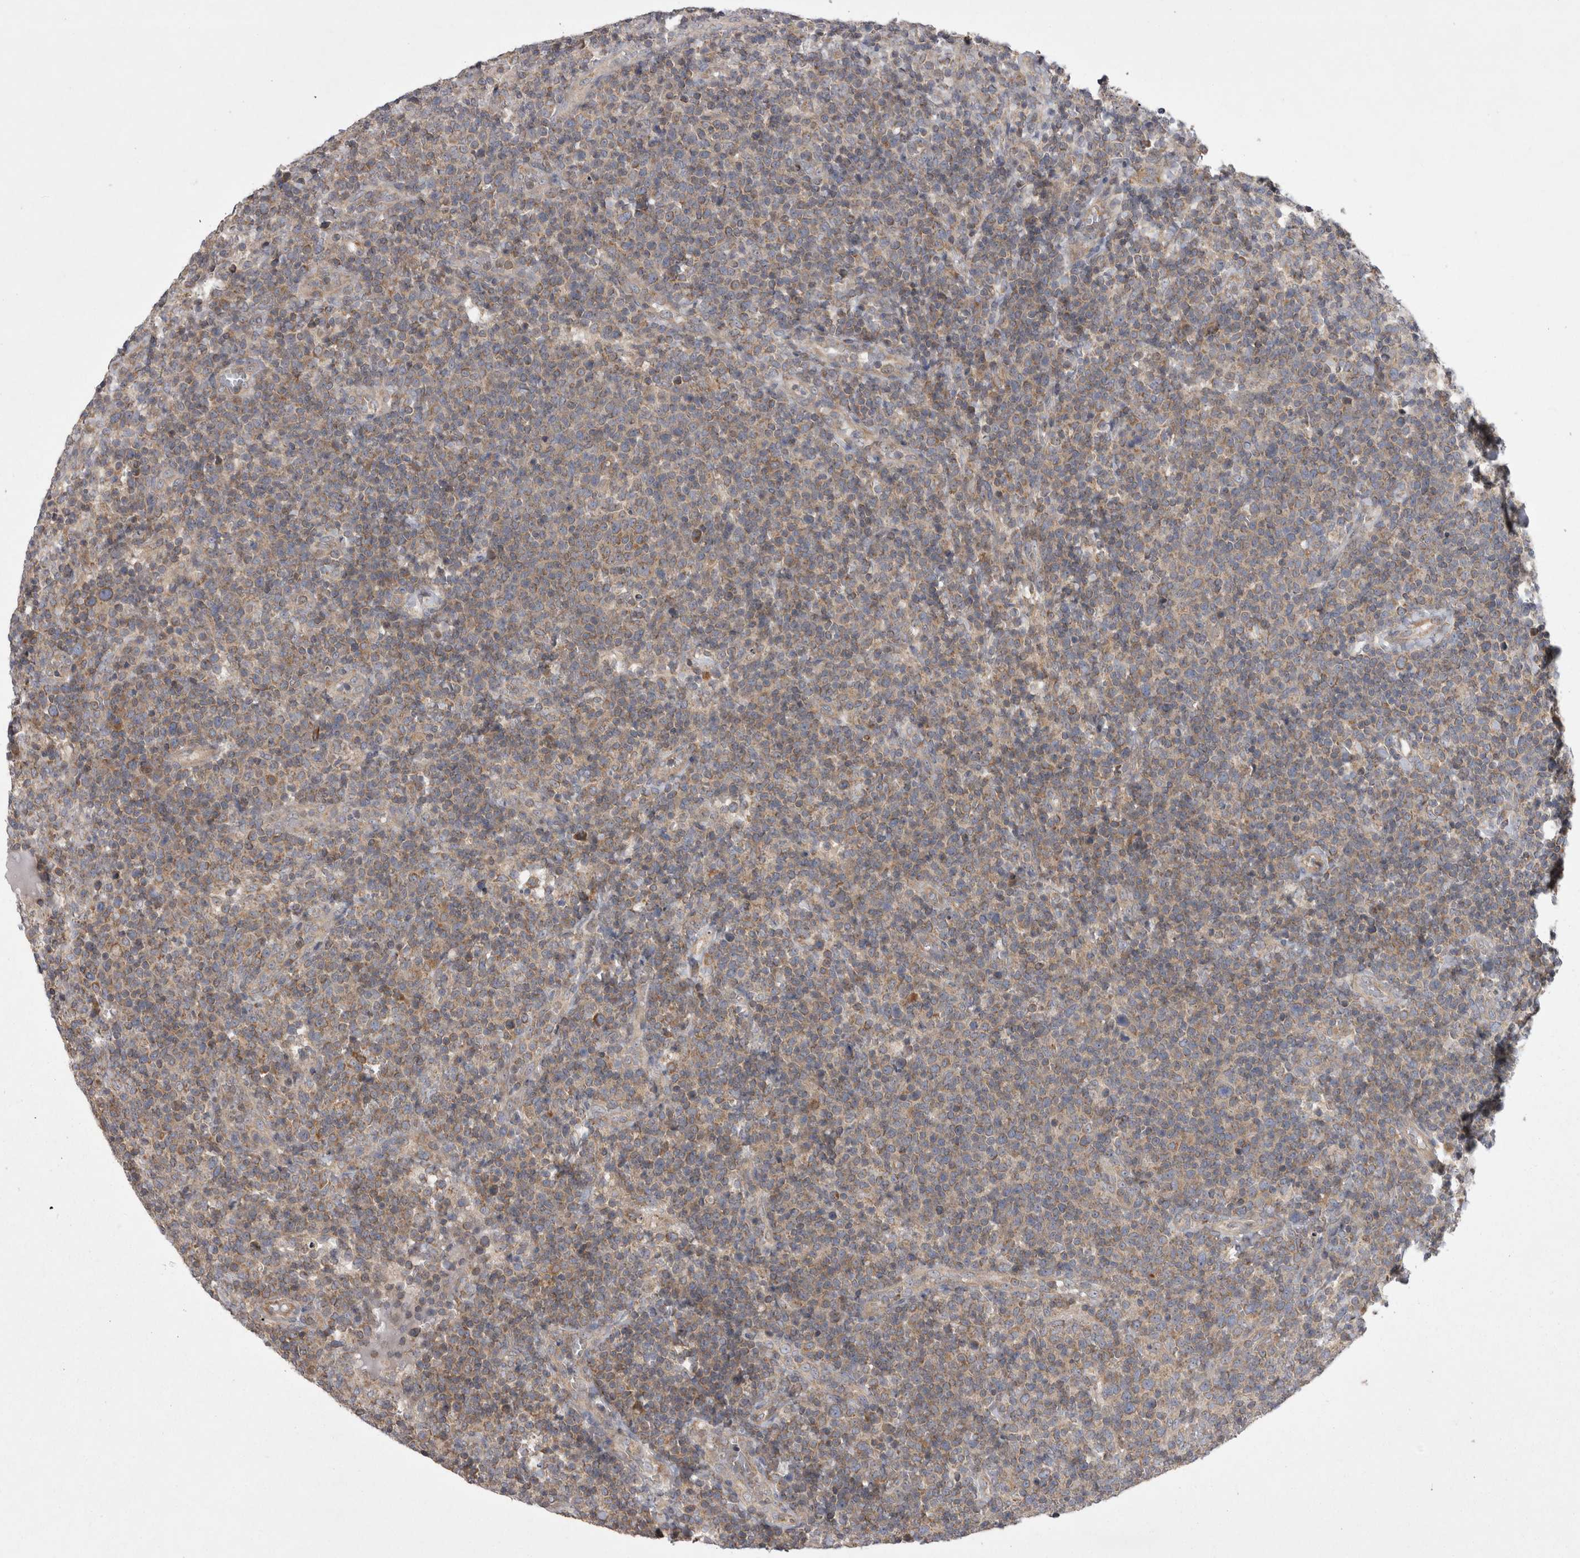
{"staining": {"intensity": "weak", "quantity": "25%-75%", "location": "cytoplasmic/membranous"}, "tissue": "lymphoma", "cell_type": "Tumor cells", "image_type": "cancer", "snomed": [{"axis": "morphology", "description": "Malignant lymphoma, non-Hodgkin's type, High grade"}, {"axis": "topography", "description": "Lymph node"}], "caption": "Protein expression analysis of lymphoma demonstrates weak cytoplasmic/membranous staining in about 25%-75% of tumor cells.", "gene": "TSPOAP1", "patient": {"sex": "male", "age": 61}}